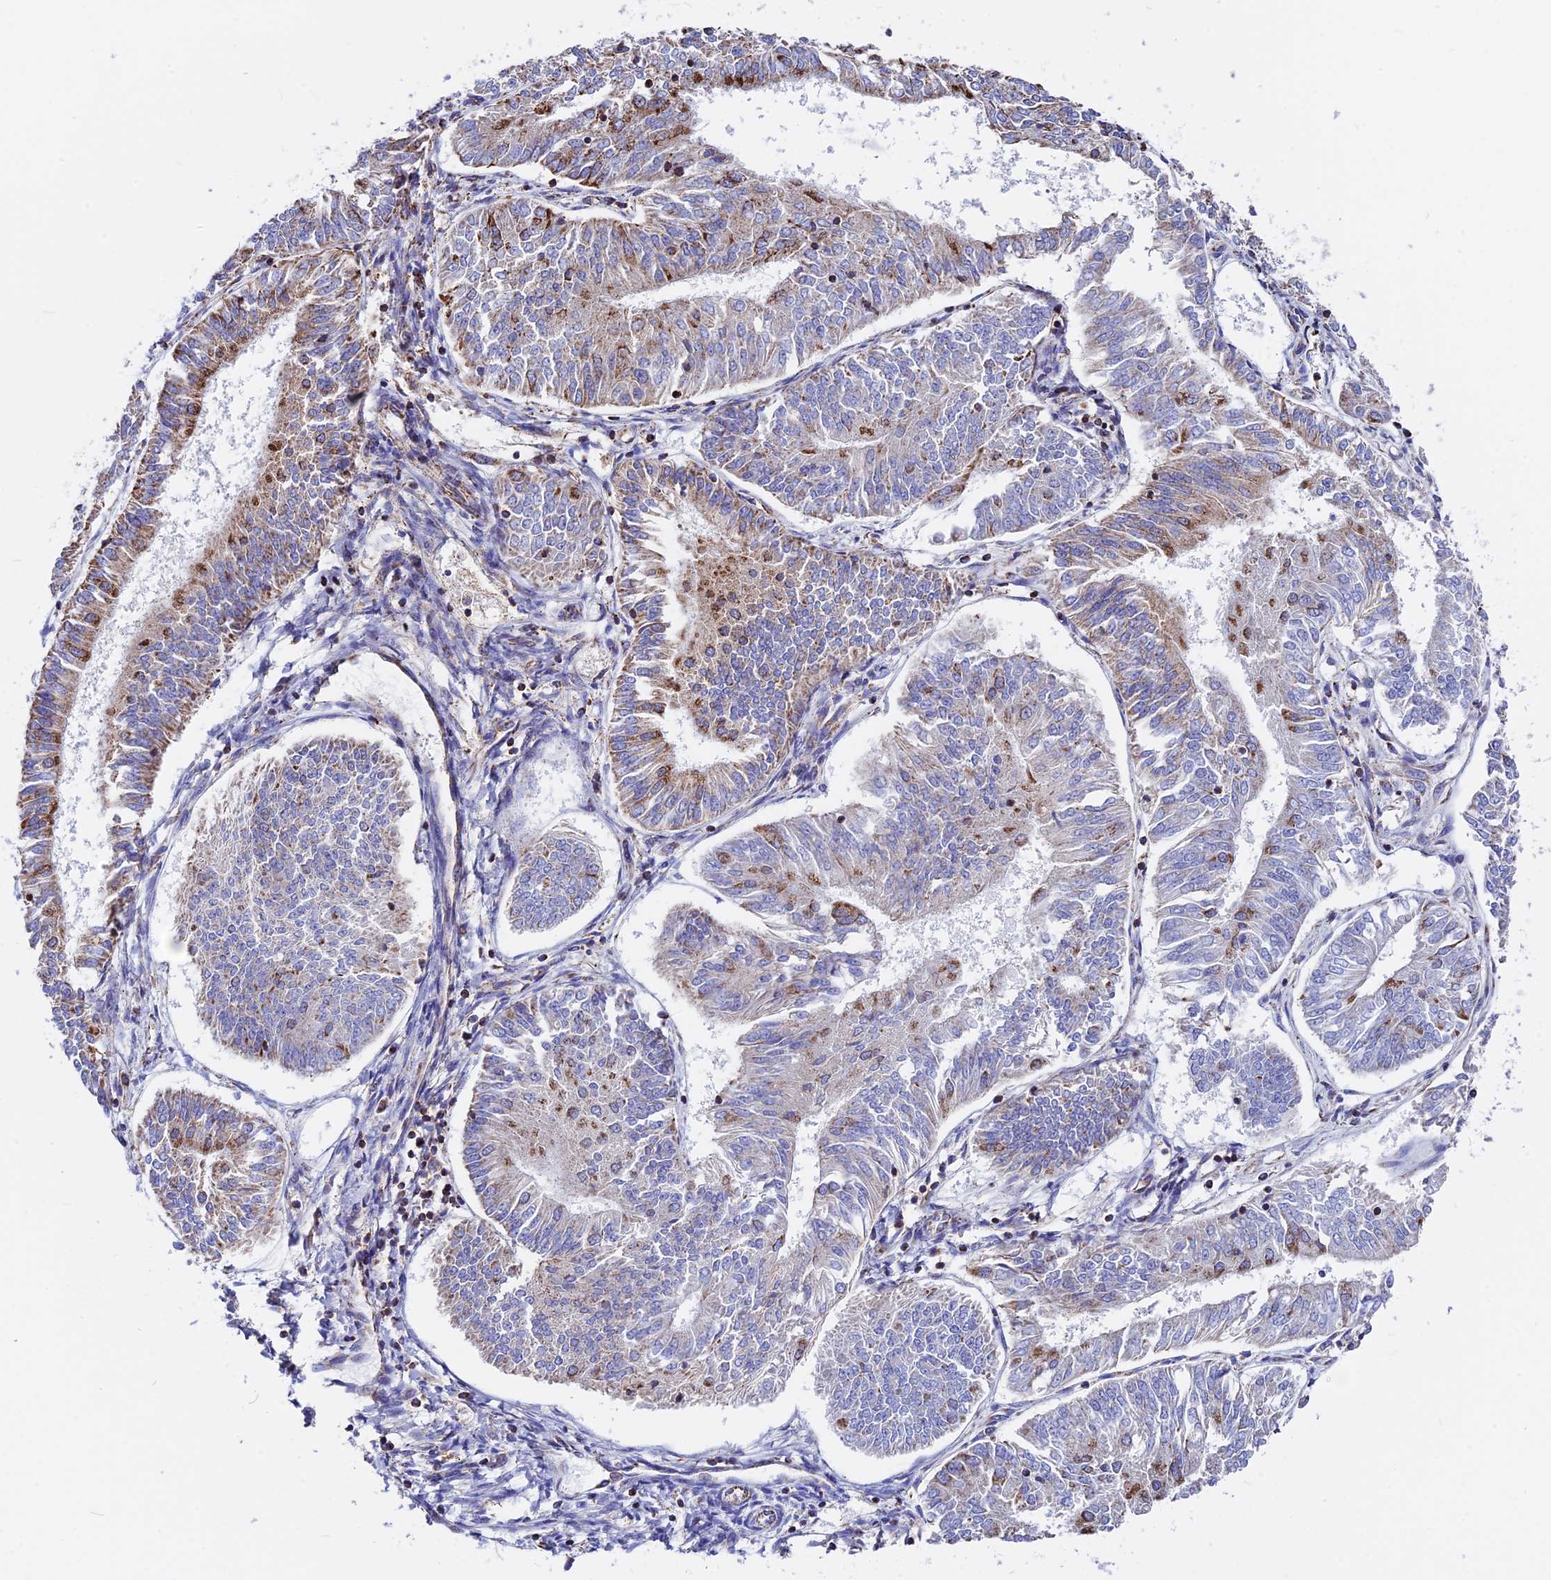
{"staining": {"intensity": "moderate", "quantity": "25%-75%", "location": "cytoplasmic/membranous"}, "tissue": "endometrial cancer", "cell_type": "Tumor cells", "image_type": "cancer", "snomed": [{"axis": "morphology", "description": "Adenocarcinoma, NOS"}, {"axis": "topography", "description": "Endometrium"}], "caption": "Endometrial cancer tissue reveals moderate cytoplasmic/membranous staining in approximately 25%-75% of tumor cells", "gene": "FAM174C", "patient": {"sex": "female", "age": 58}}